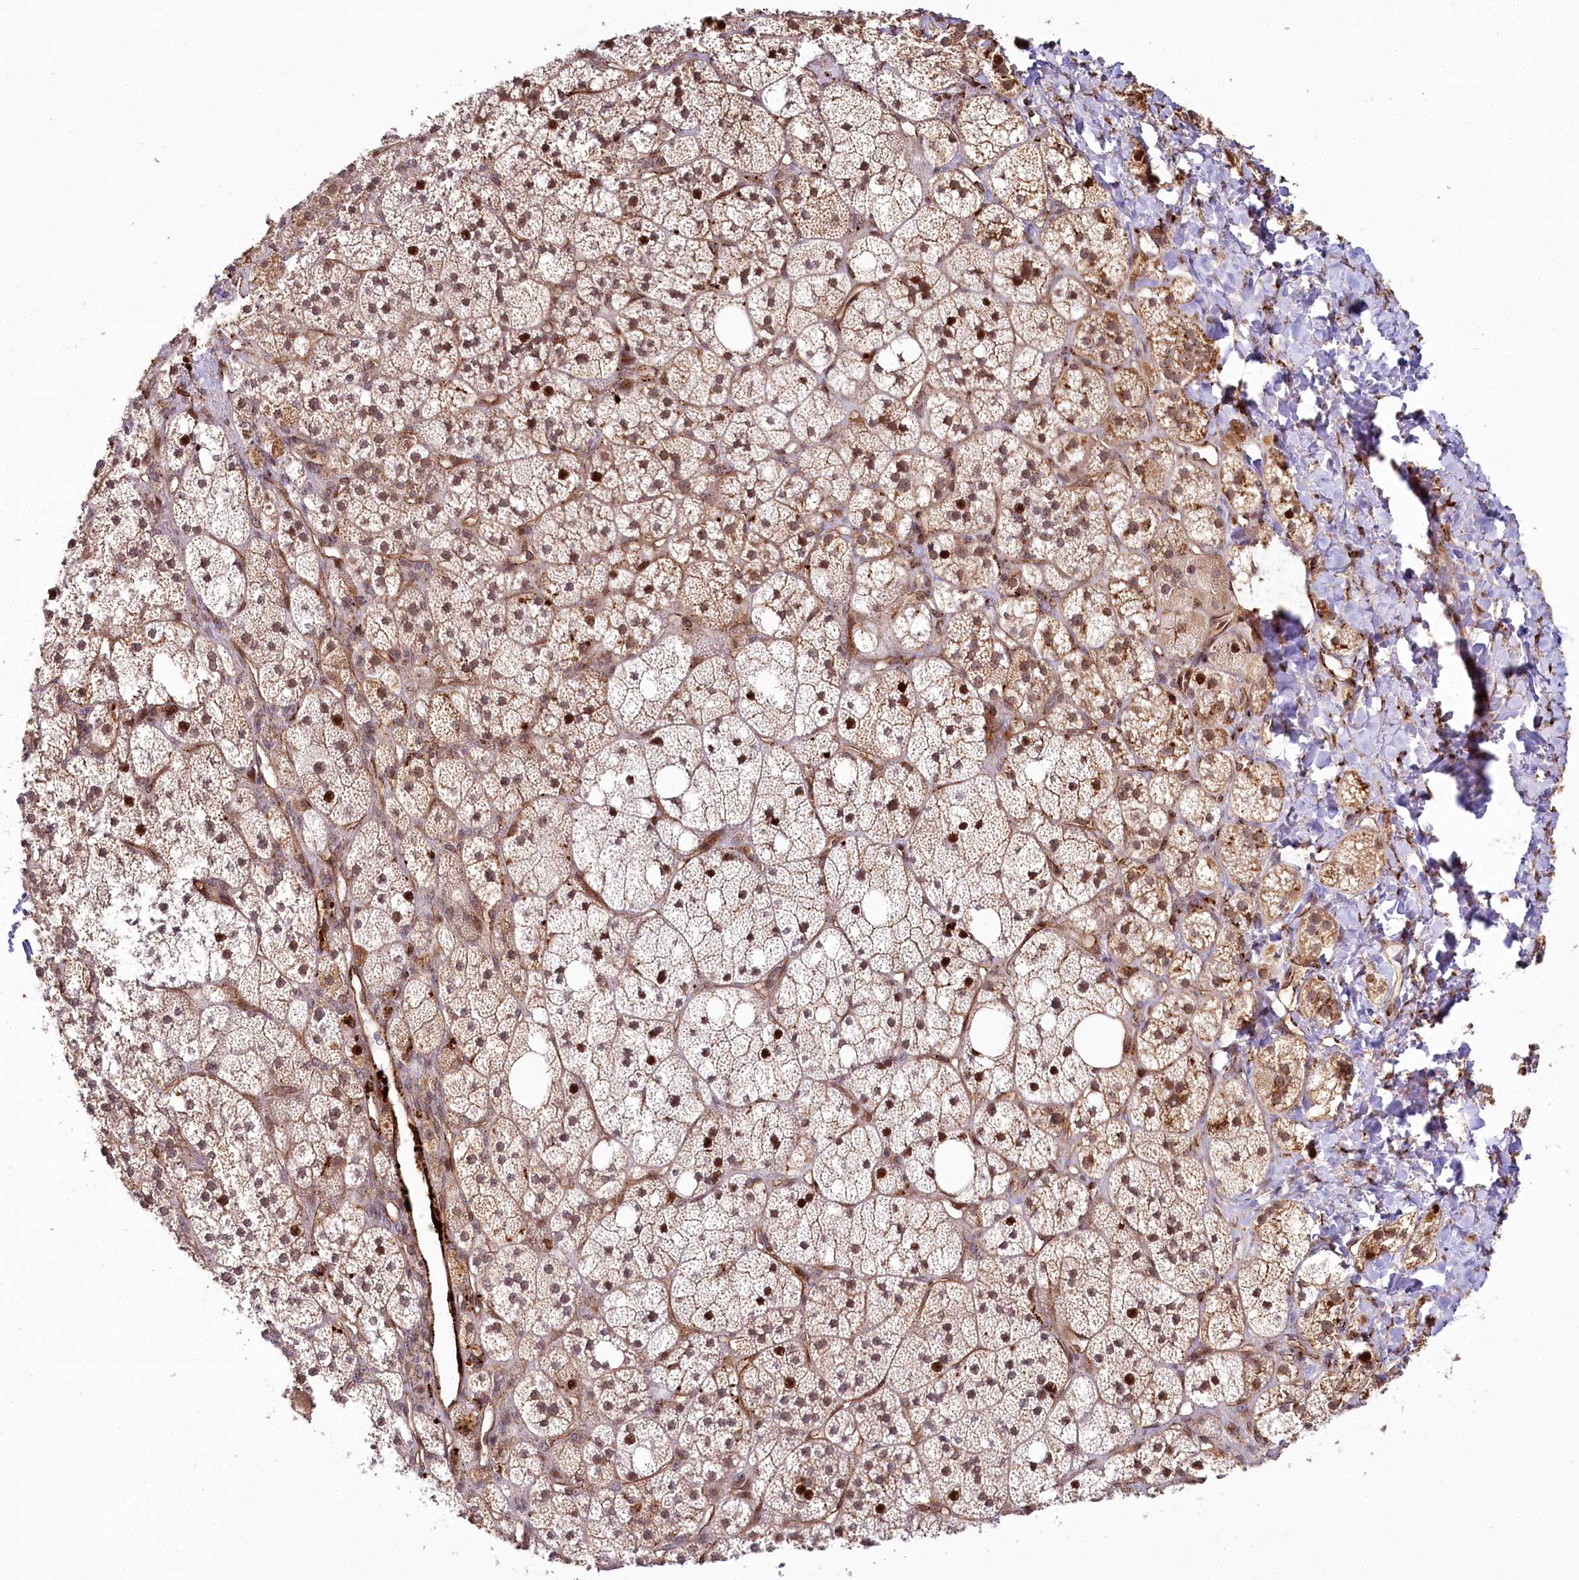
{"staining": {"intensity": "strong", "quantity": "25%-75%", "location": "cytoplasmic/membranous,nuclear"}, "tissue": "adrenal gland", "cell_type": "Glandular cells", "image_type": "normal", "snomed": [{"axis": "morphology", "description": "Normal tissue, NOS"}, {"axis": "topography", "description": "Adrenal gland"}], "caption": "Glandular cells show high levels of strong cytoplasmic/membranous,nuclear positivity in approximately 25%-75% of cells in unremarkable human adrenal gland. The staining was performed using DAB, with brown indicating positive protein expression. Nuclei are stained blue with hematoxylin.", "gene": "COPG1", "patient": {"sex": "male", "age": 61}}